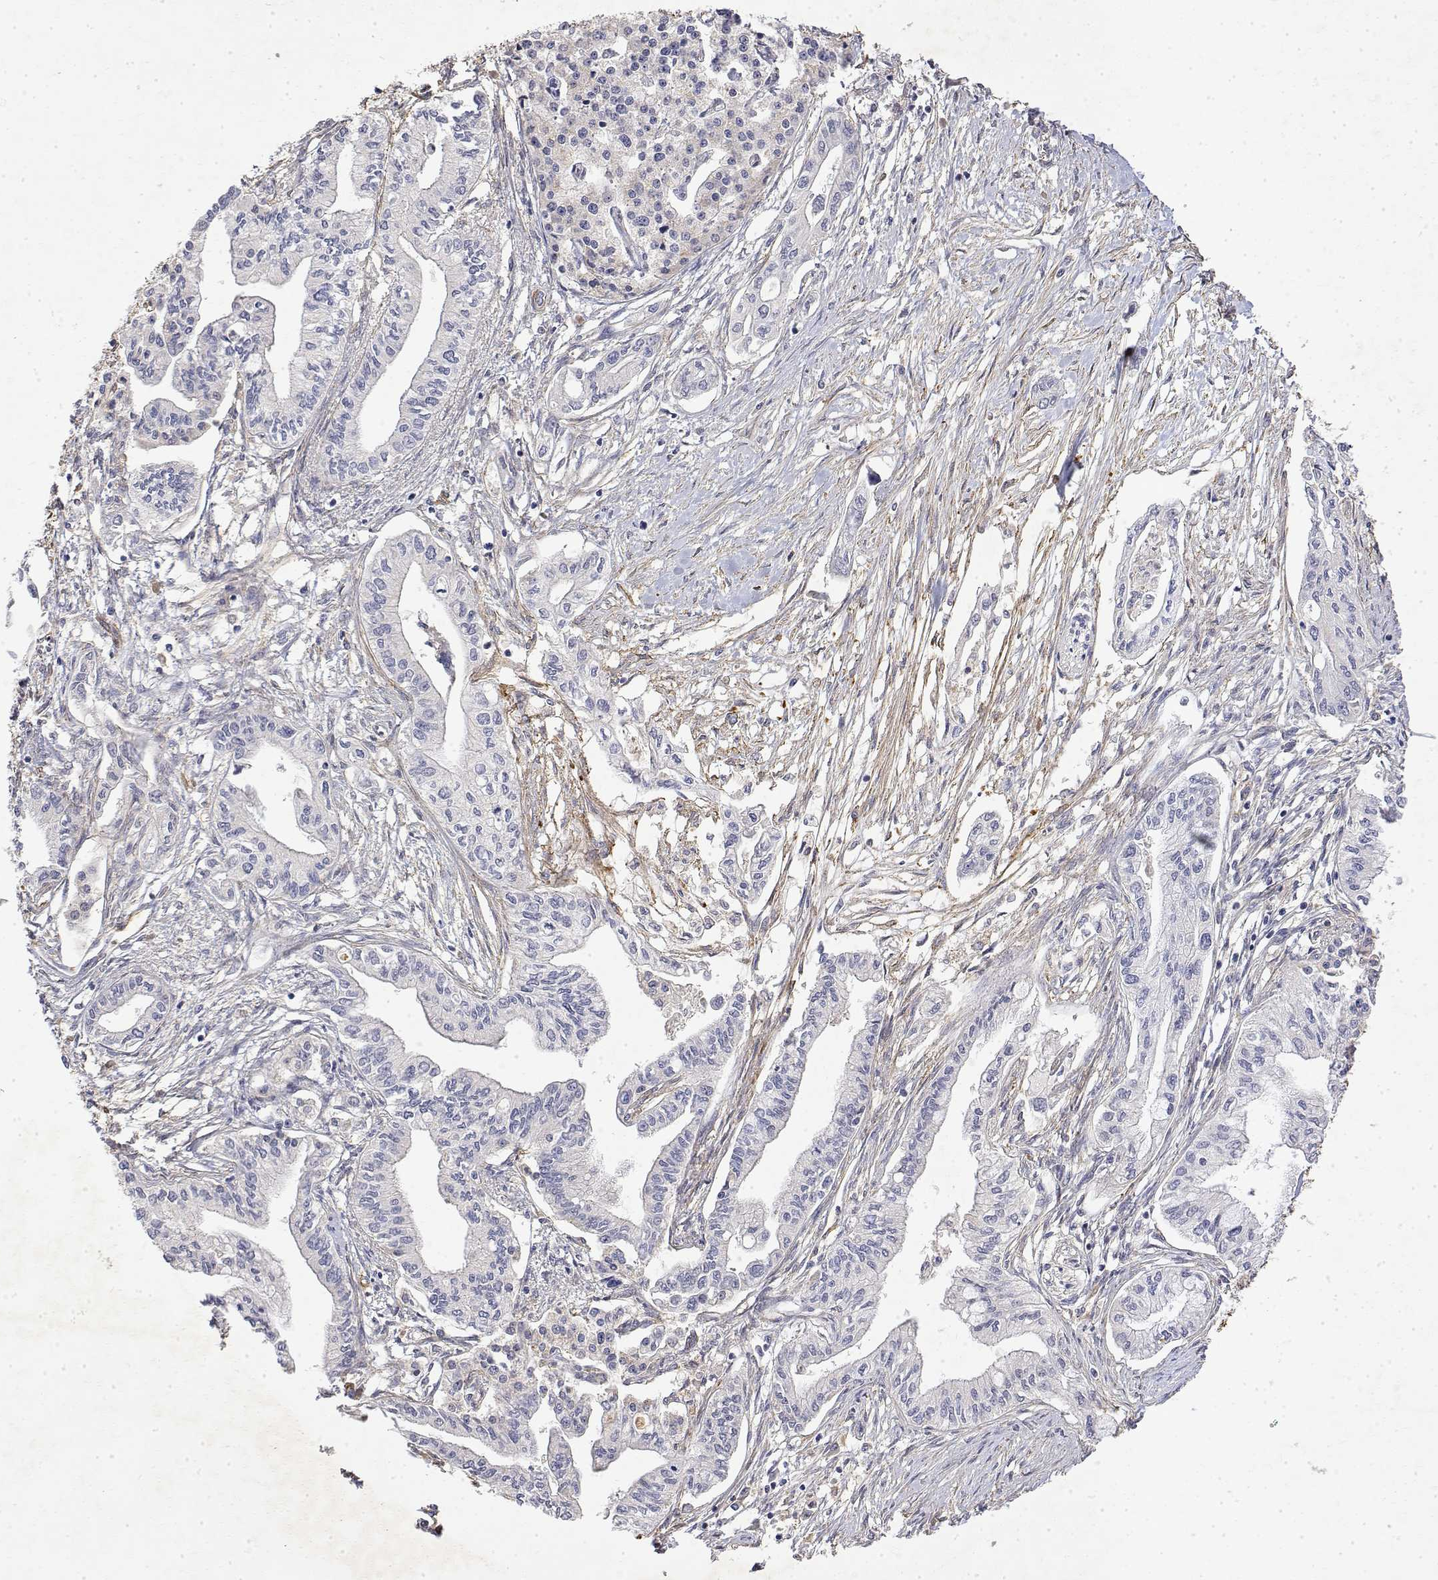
{"staining": {"intensity": "negative", "quantity": "none", "location": "none"}, "tissue": "pancreatic cancer", "cell_type": "Tumor cells", "image_type": "cancer", "snomed": [{"axis": "morphology", "description": "Adenocarcinoma, NOS"}, {"axis": "topography", "description": "Pancreas"}], "caption": "Immunohistochemical staining of adenocarcinoma (pancreatic) reveals no significant expression in tumor cells. (DAB (3,3'-diaminobenzidine) immunohistochemistry (IHC) with hematoxylin counter stain).", "gene": "SOWAHD", "patient": {"sex": "male", "age": 60}}